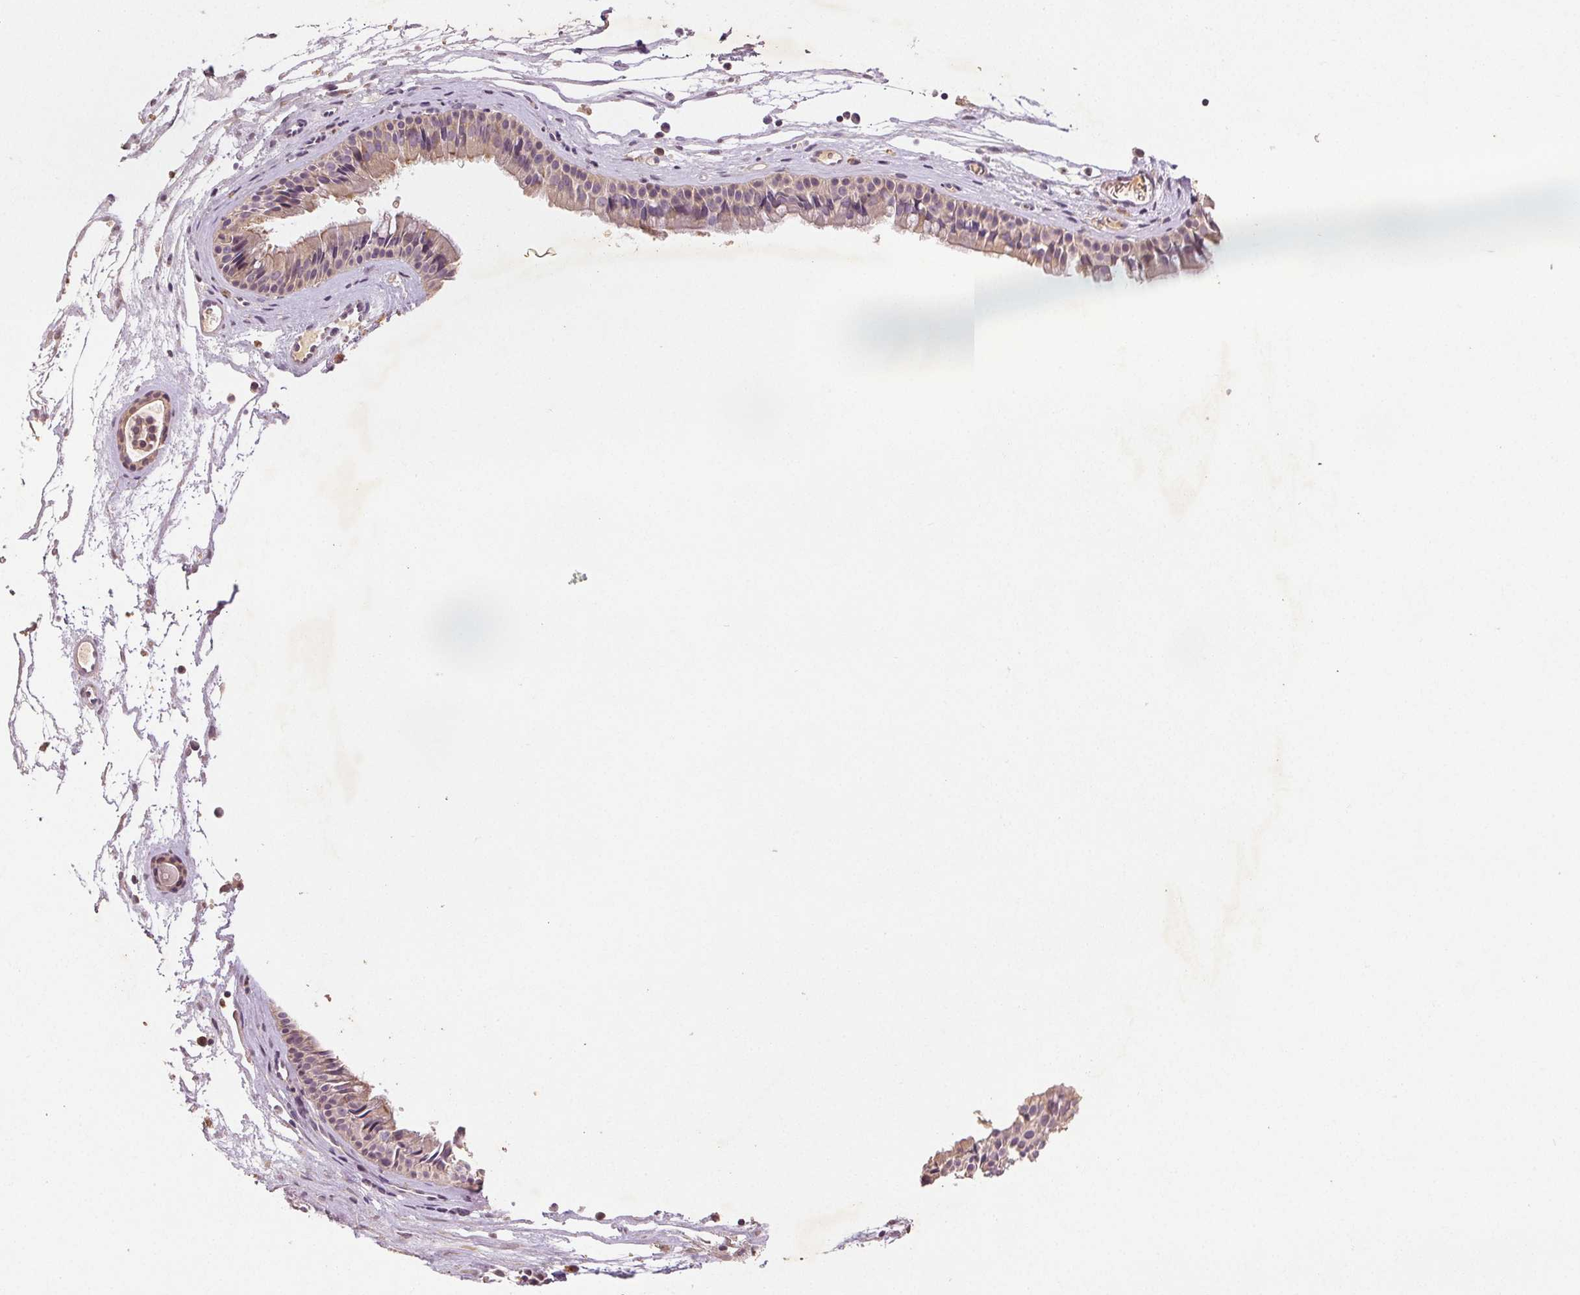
{"staining": {"intensity": "weak", "quantity": "<25%", "location": "cytoplasmic/membranous"}, "tissue": "nasopharynx", "cell_type": "Respiratory epithelial cells", "image_type": "normal", "snomed": [{"axis": "morphology", "description": "Normal tissue, NOS"}, {"axis": "topography", "description": "Nasopharynx"}], "caption": "An IHC micrograph of unremarkable nasopharynx is shown. There is no staining in respiratory epithelial cells of nasopharynx.", "gene": "YIF1B", "patient": {"sex": "female", "age": 52}}